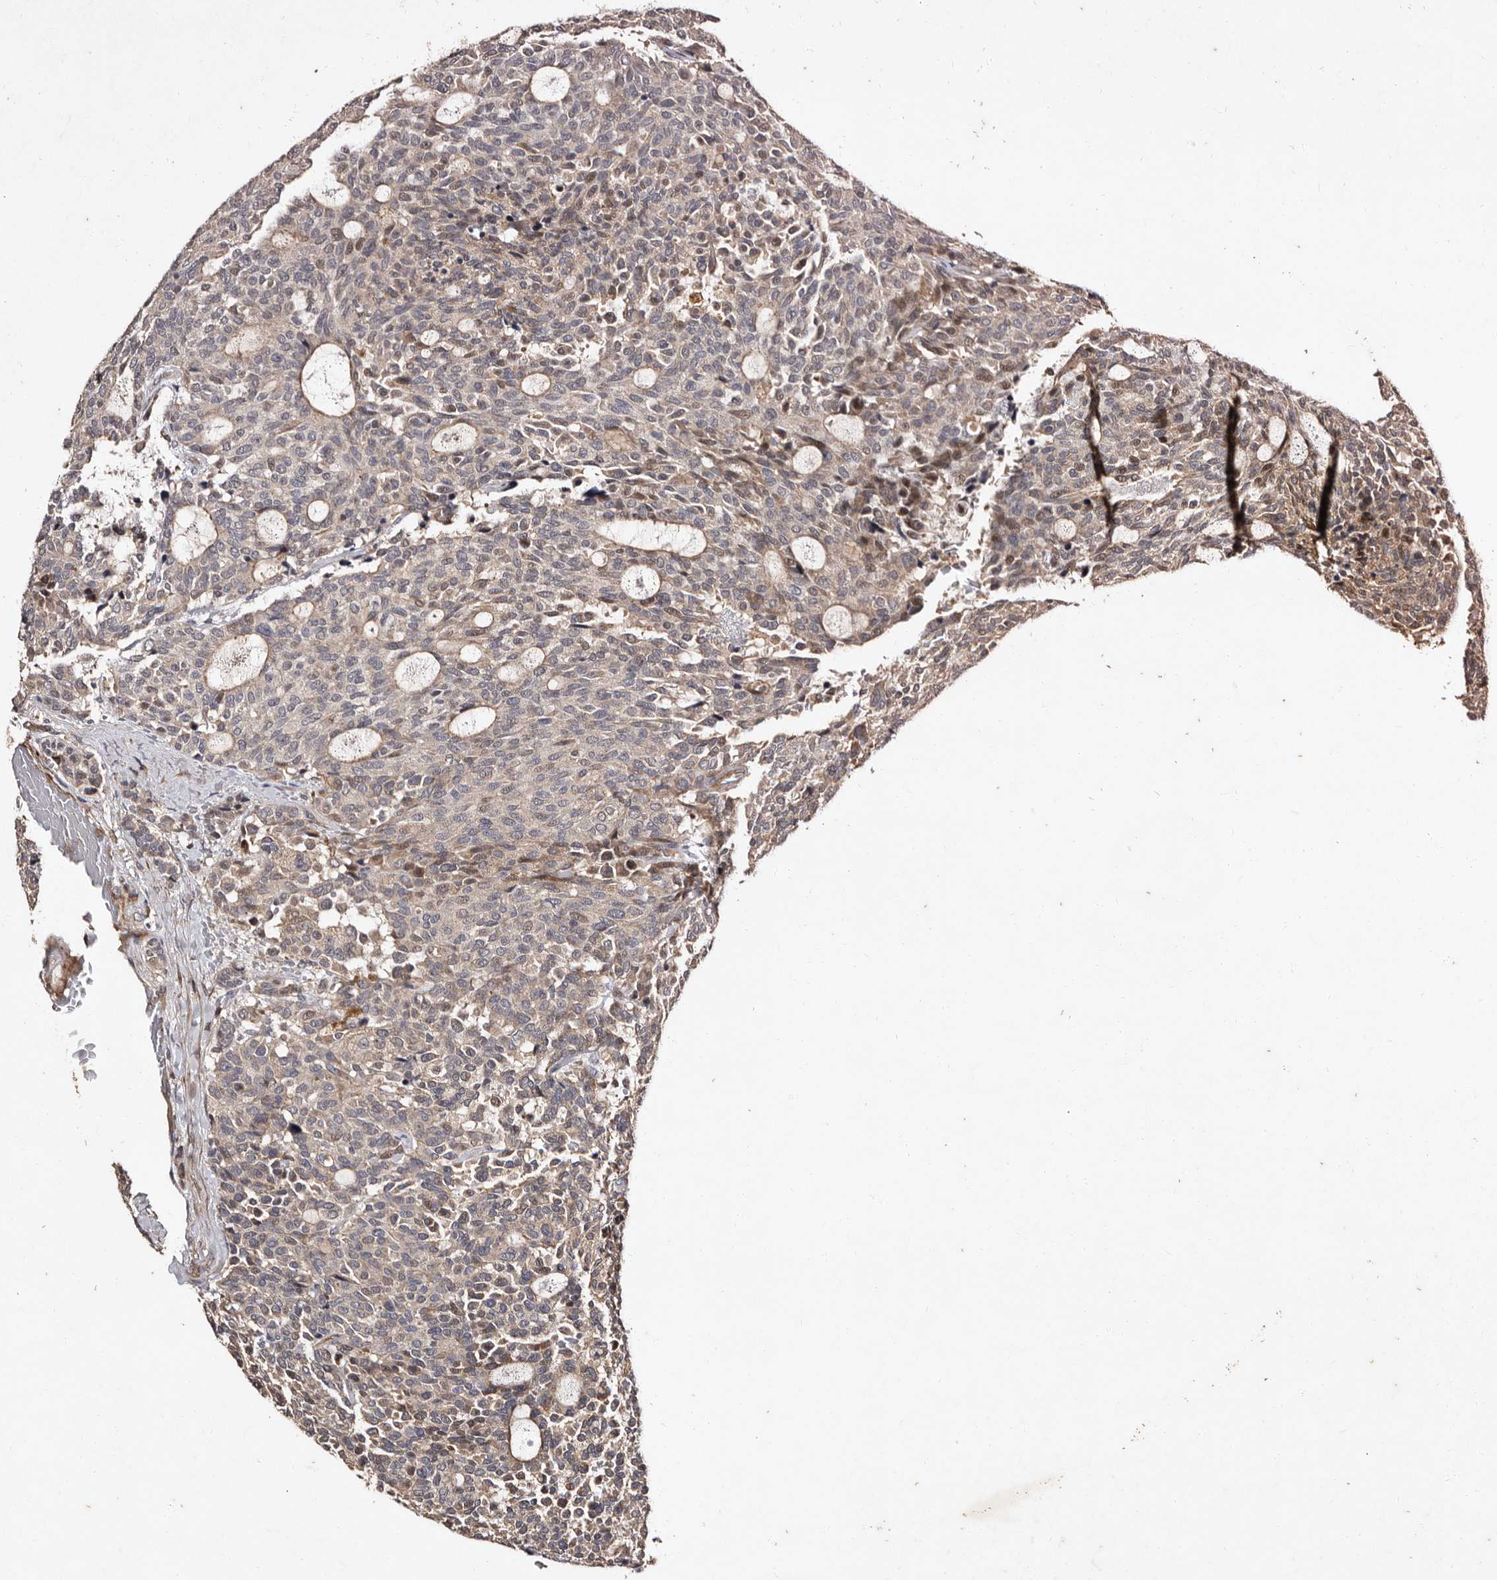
{"staining": {"intensity": "negative", "quantity": "none", "location": "none"}, "tissue": "carcinoid", "cell_type": "Tumor cells", "image_type": "cancer", "snomed": [{"axis": "morphology", "description": "Carcinoid, malignant, NOS"}, {"axis": "topography", "description": "Pancreas"}], "caption": "There is no significant staining in tumor cells of carcinoid.", "gene": "PRKD3", "patient": {"sex": "female", "age": 54}}